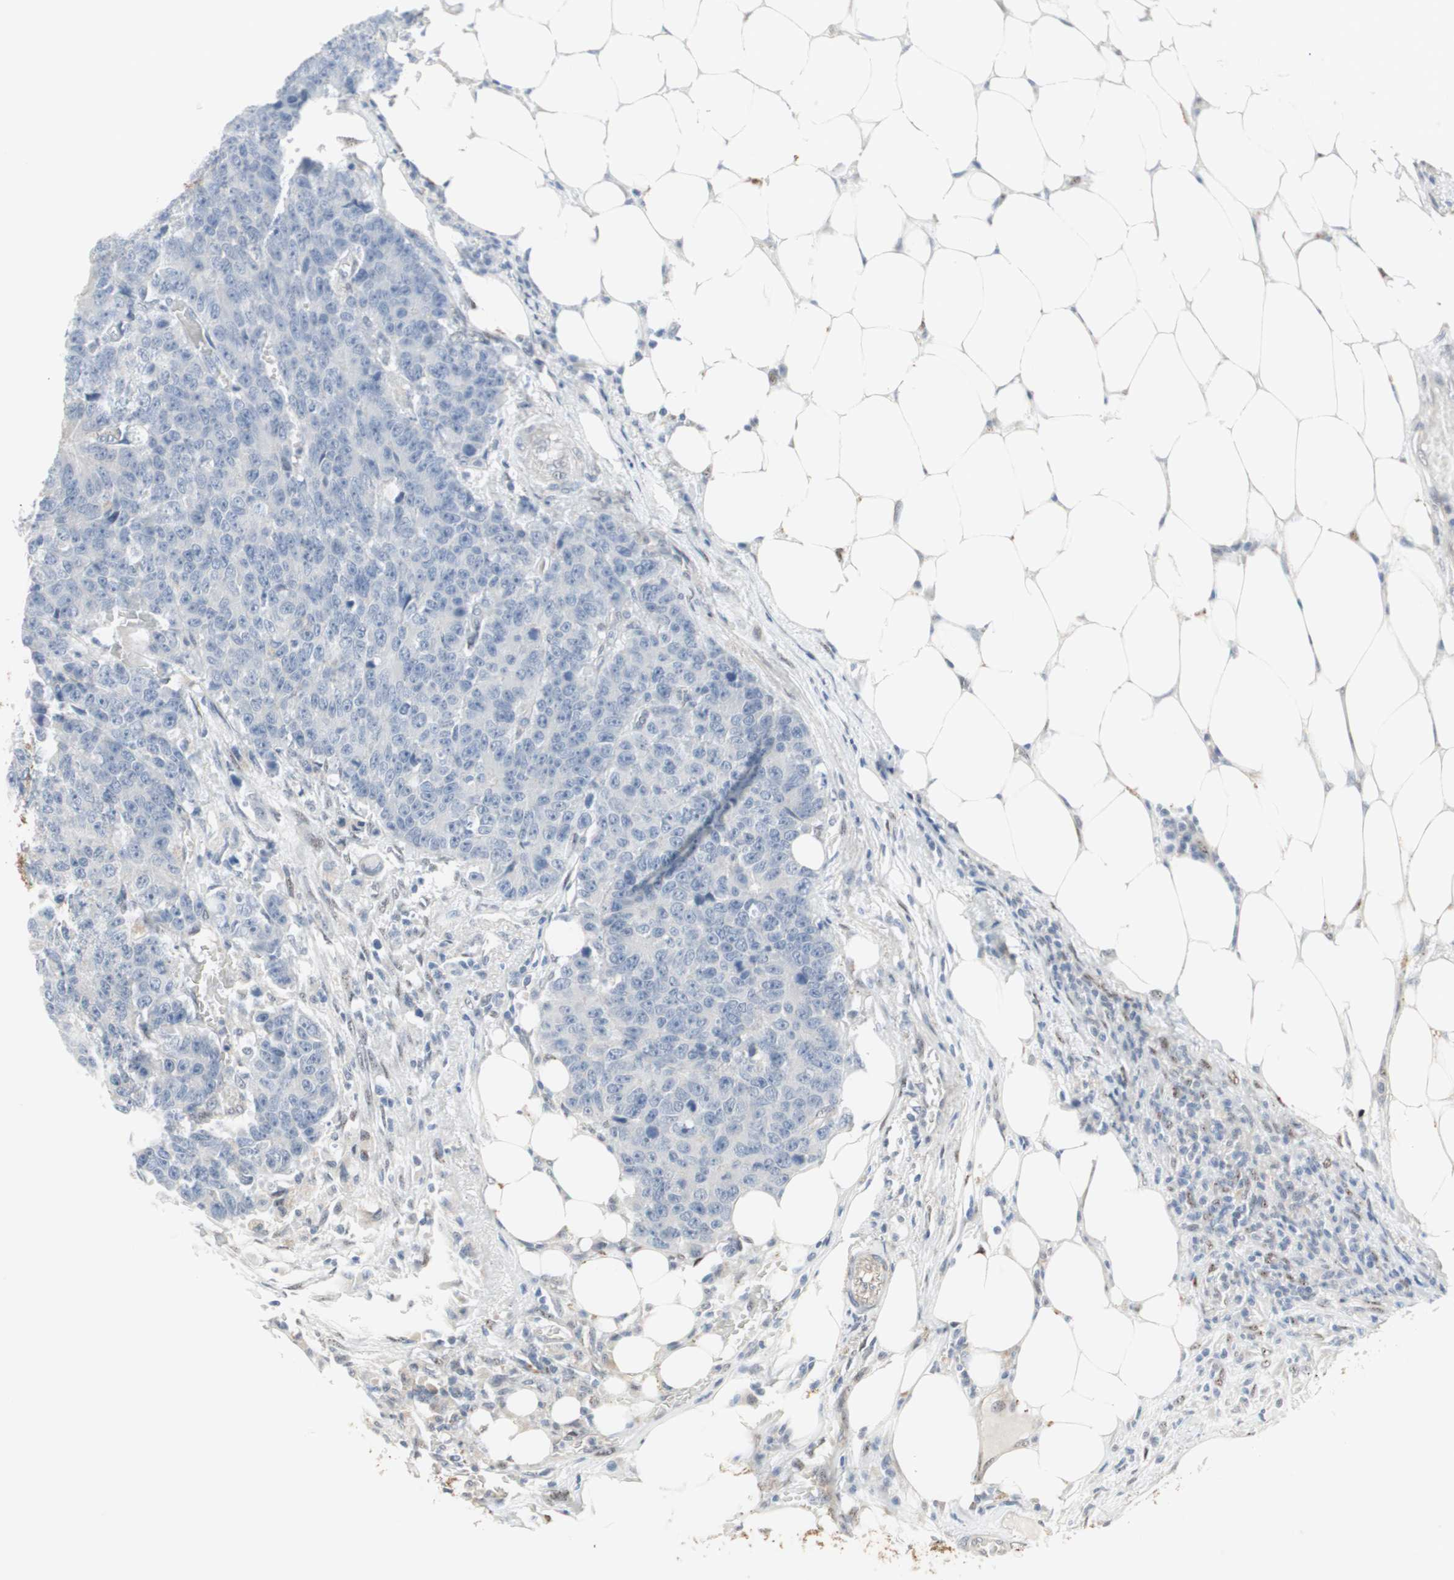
{"staining": {"intensity": "negative", "quantity": "none", "location": "none"}, "tissue": "colorectal cancer", "cell_type": "Tumor cells", "image_type": "cancer", "snomed": [{"axis": "morphology", "description": "Adenocarcinoma, NOS"}, {"axis": "topography", "description": "Colon"}], "caption": "IHC image of colorectal cancer stained for a protein (brown), which demonstrates no positivity in tumor cells. (DAB IHC visualized using brightfield microscopy, high magnification).", "gene": "CAND2", "patient": {"sex": "female", "age": 86}}